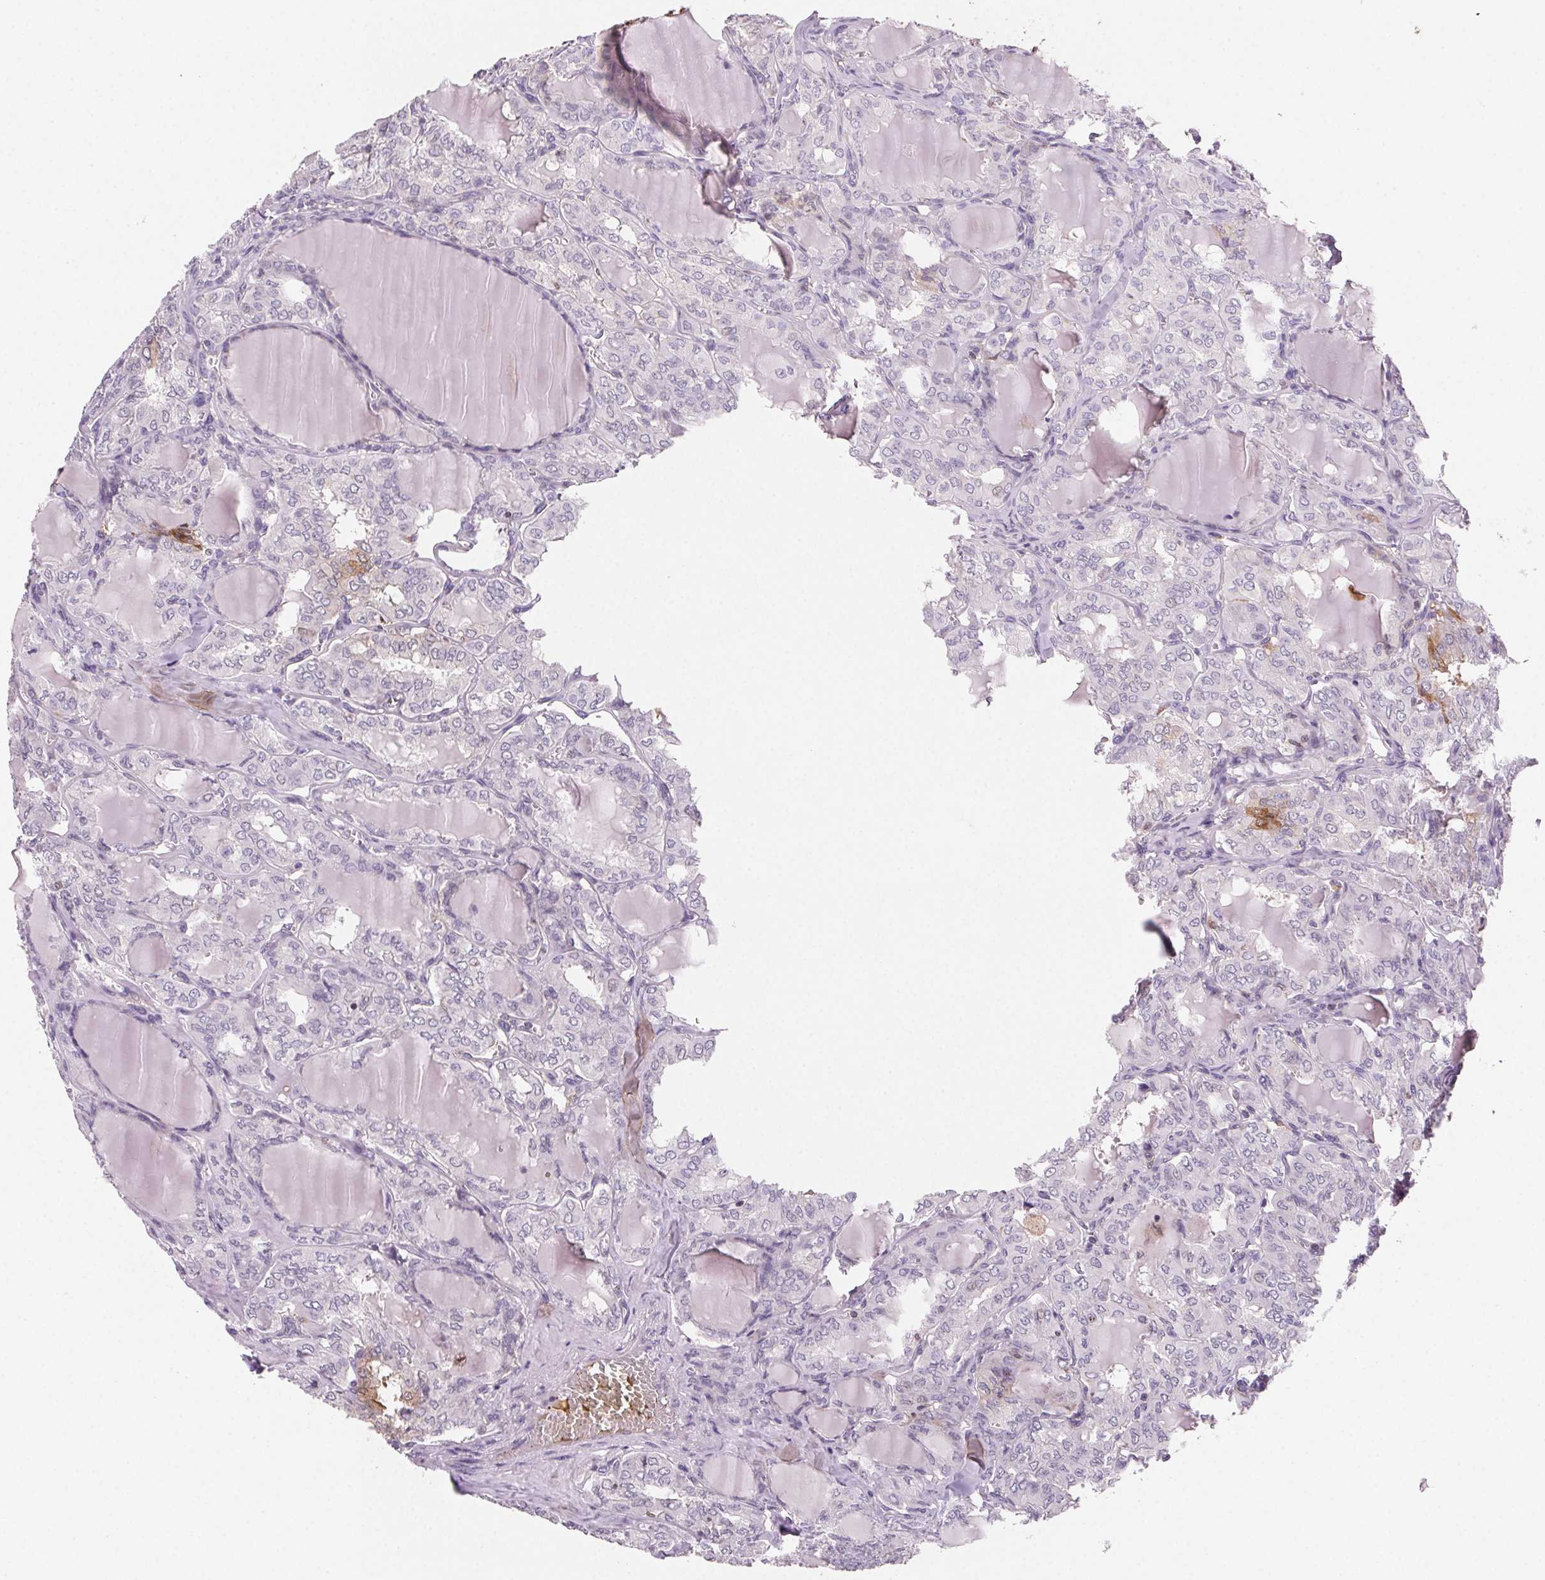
{"staining": {"intensity": "negative", "quantity": "none", "location": "none"}, "tissue": "thyroid cancer", "cell_type": "Tumor cells", "image_type": "cancer", "snomed": [{"axis": "morphology", "description": "Papillary adenocarcinoma, NOS"}, {"axis": "topography", "description": "Thyroid gland"}], "caption": "Tumor cells show no significant expression in thyroid cancer. The staining is performed using DAB (3,3'-diaminobenzidine) brown chromogen with nuclei counter-stained in using hematoxylin.", "gene": "GBP1", "patient": {"sex": "male", "age": 20}}